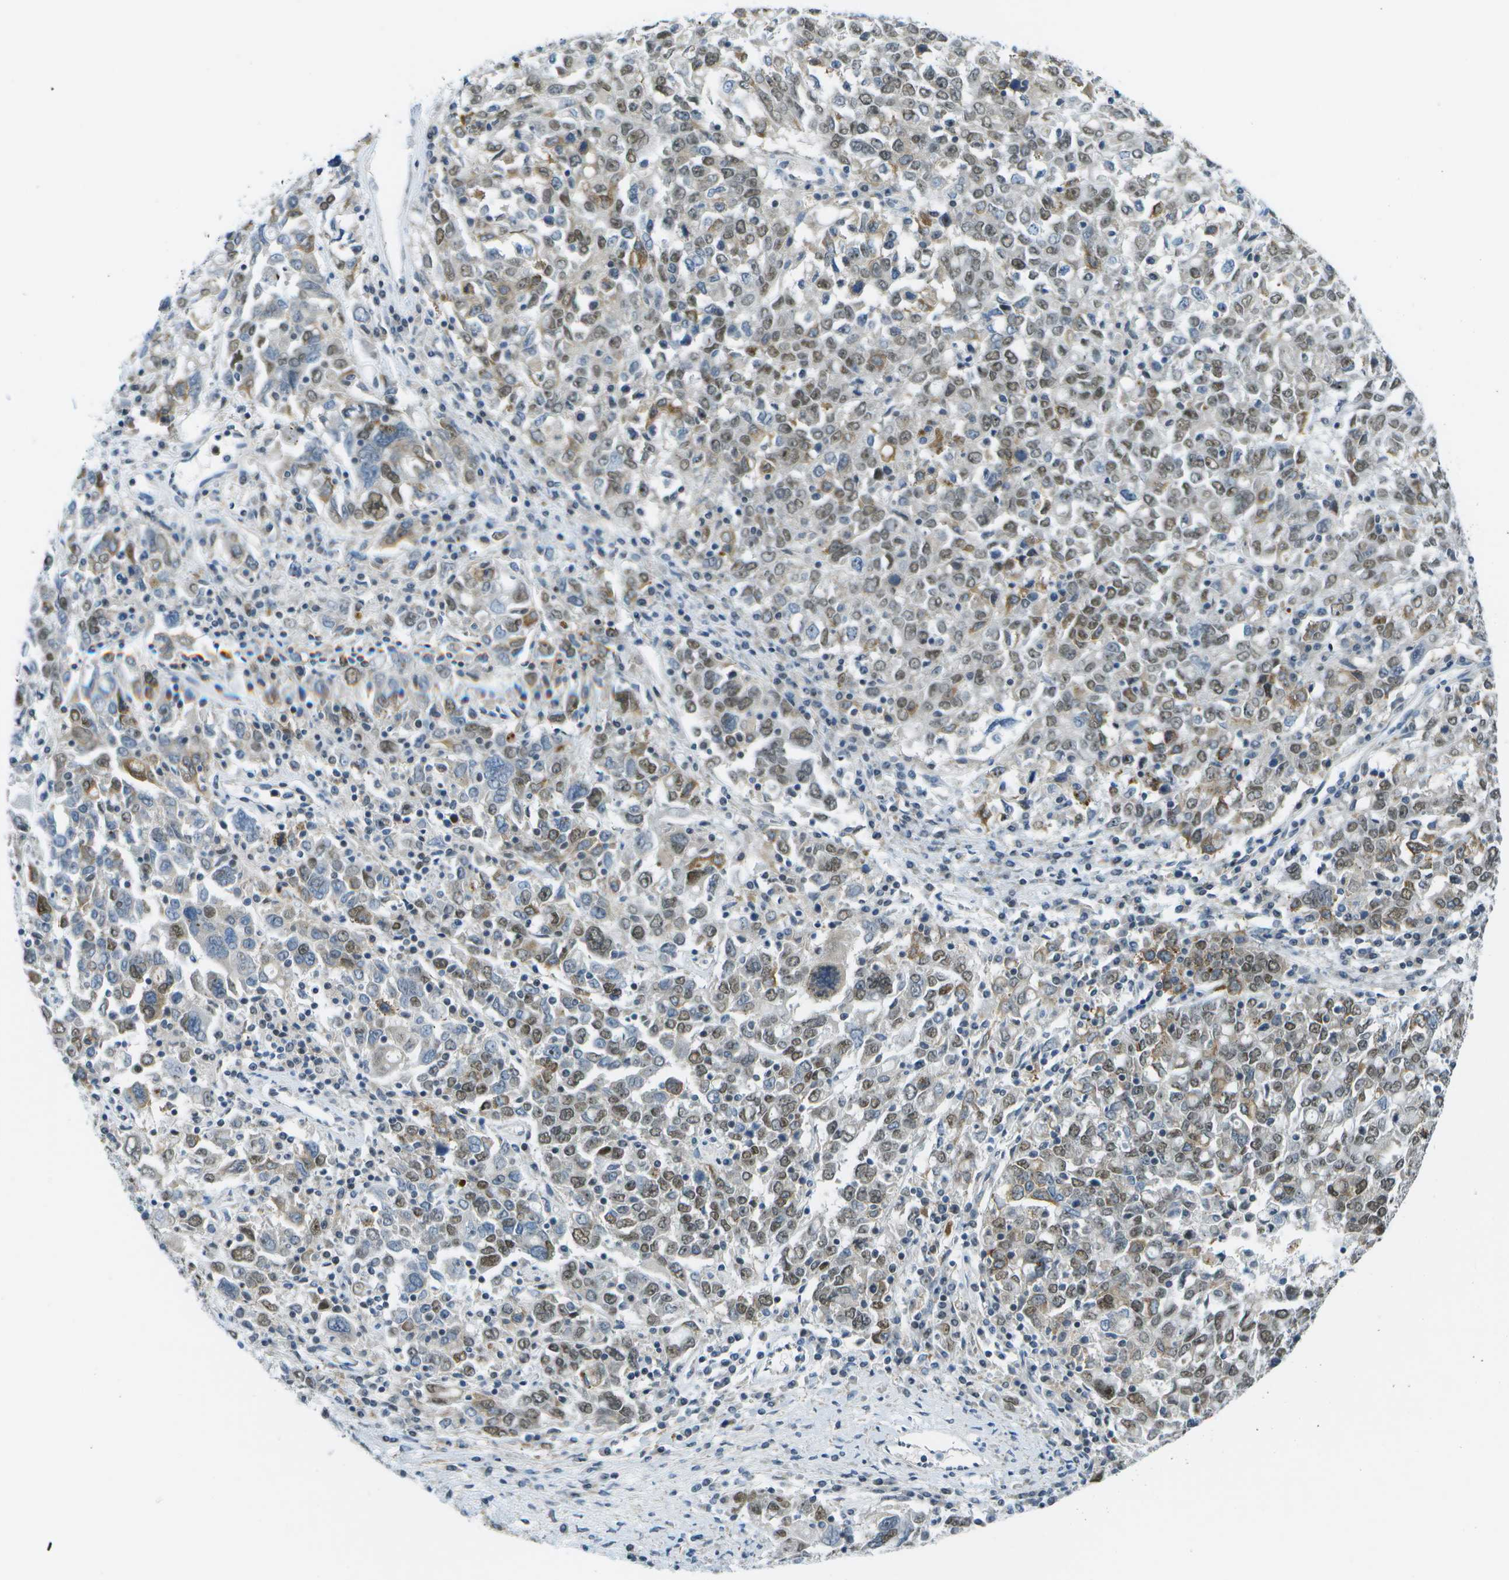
{"staining": {"intensity": "moderate", "quantity": "25%-75%", "location": "nuclear"}, "tissue": "ovarian cancer", "cell_type": "Tumor cells", "image_type": "cancer", "snomed": [{"axis": "morphology", "description": "Carcinoma, endometroid"}, {"axis": "topography", "description": "Ovary"}], "caption": "Ovarian cancer stained for a protein (brown) displays moderate nuclear positive positivity in about 25%-75% of tumor cells.", "gene": "PITHD1", "patient": {"sex": "female", "age": 62}}